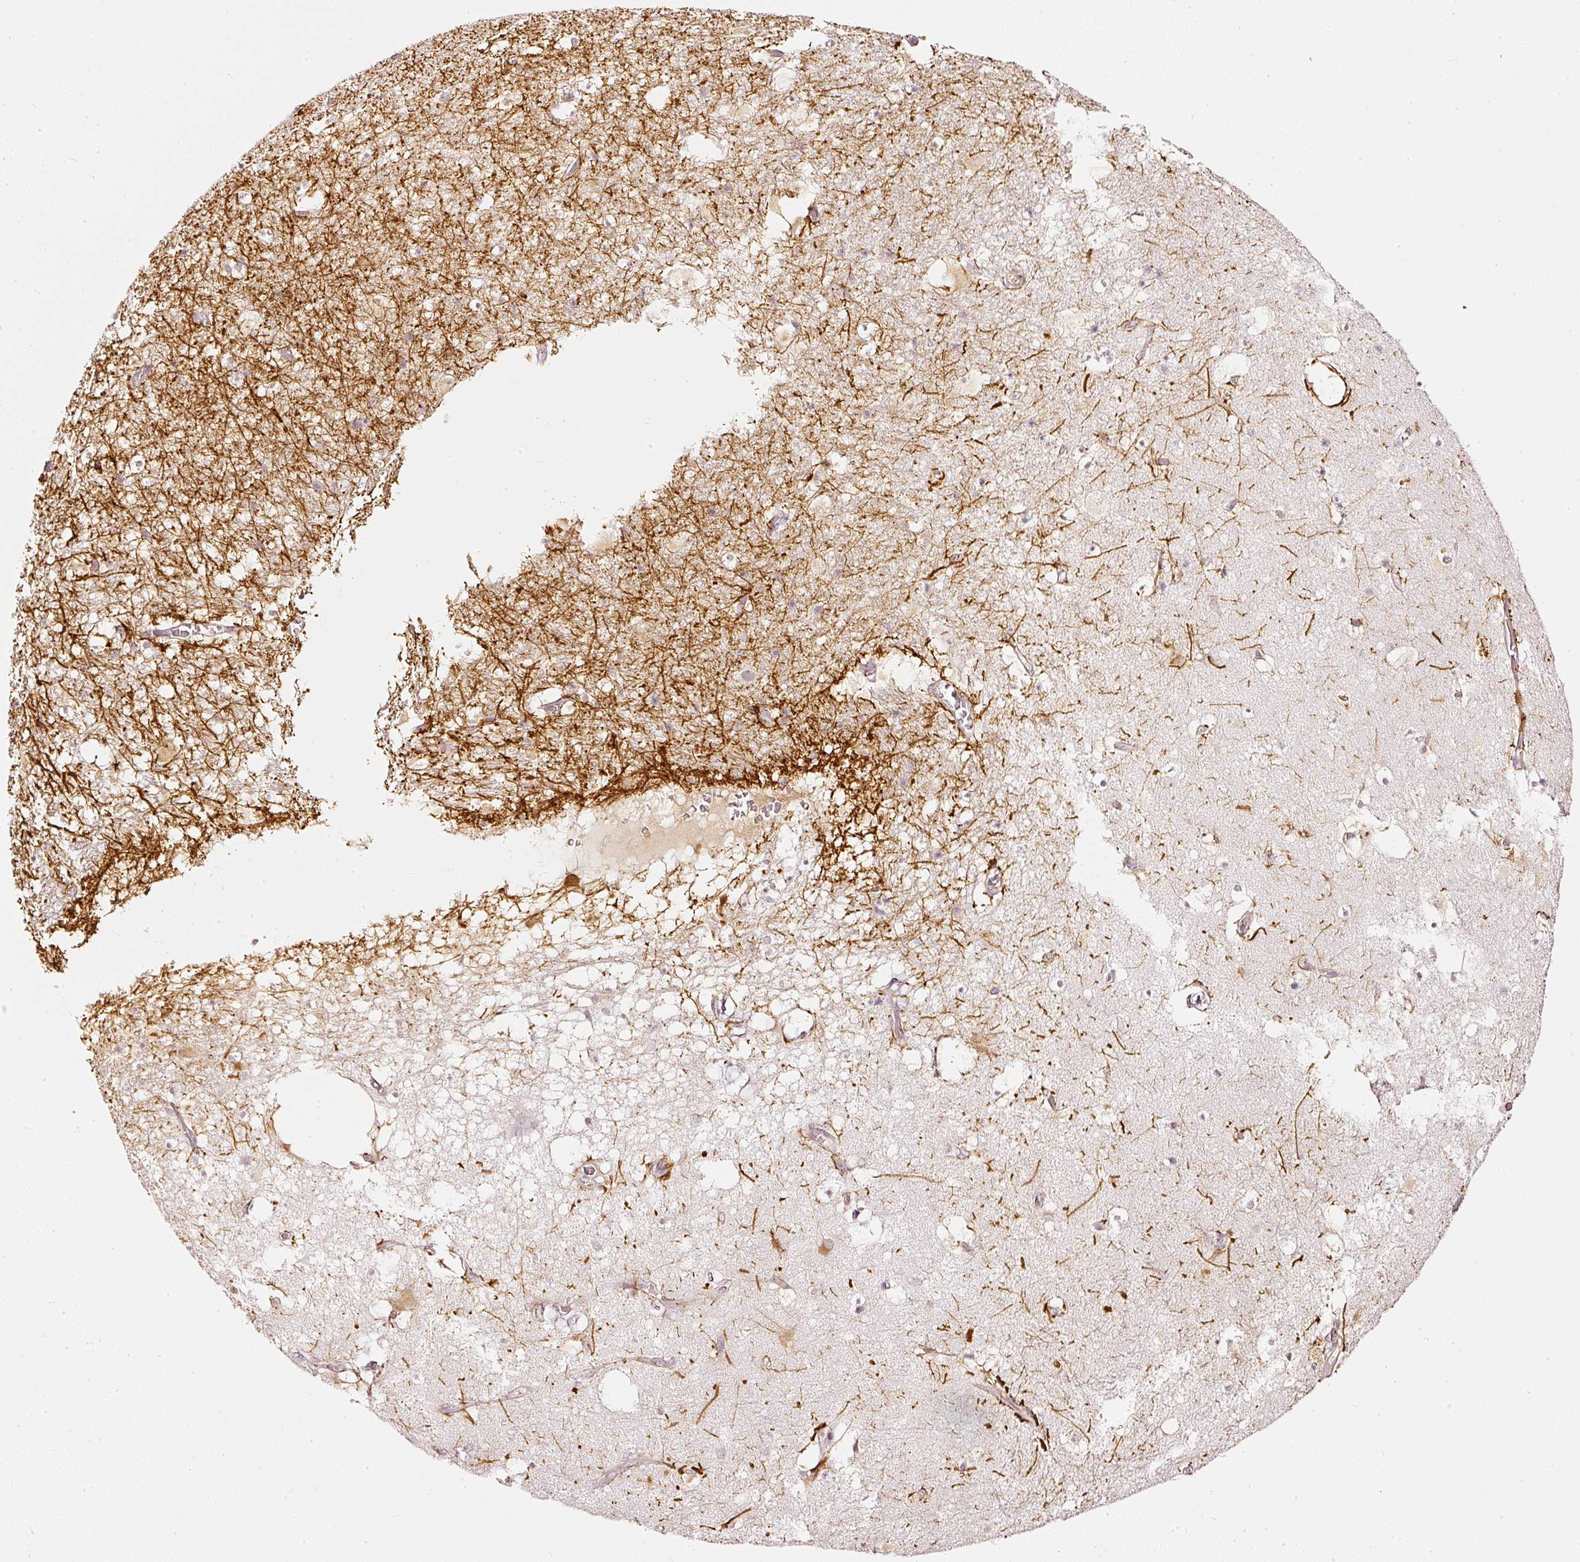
{"staining": {"intensity": "strong", "quantity": "<25%", "location": "cytoplasmic/membranous"}, "tissue": "hippocampus", "cell_type": "Glial cells", "image_type": "normal", "snomed": [{"axis": "morphology", "description": "Normal tissue, NOS"}, {"axis": "topography", "description": "Hippocampus"}], "caption": "An IHC micrograph of unremarkable tissue is shown. Protein staining in brown highlights strong cytoplasmic/membranous positivity in hippocampus within glial cells.", "gene": "DRD2", "patient": {"sex": "female", "age": 52}}